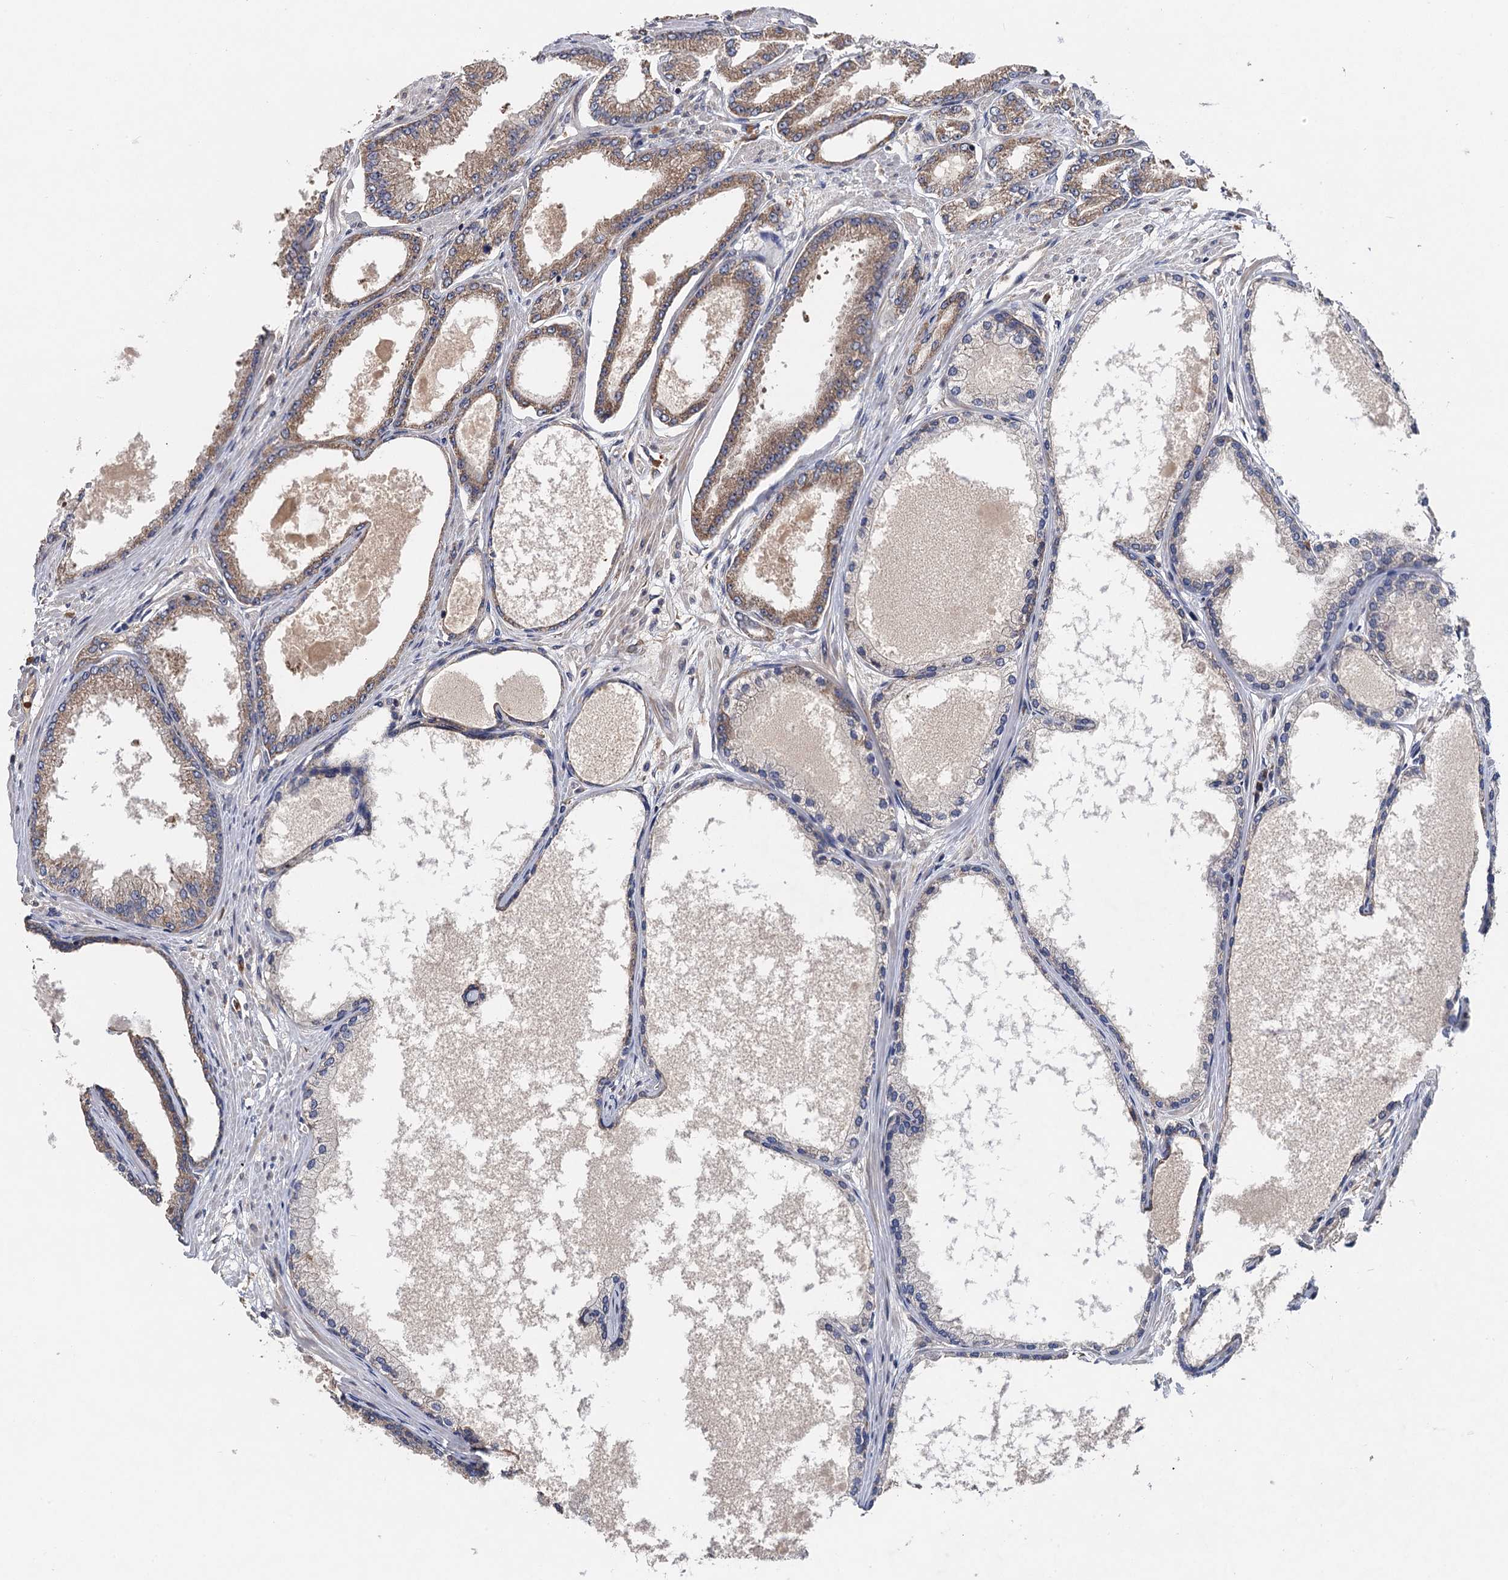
{"staining": {"intensity": "moderate", "quantity": "25%-75%", "location": "cytoplasmic/membranous"}, "tissue": "prostate cancer", "cell_type": "Tumor cells", "image_type": "cancer", "snomed": [{"axis": "morphology", "description": "Adenocarcinoma, Low grade"}, {"axis": "topography", "description": "Prostate"}], "caption": "Moderate cytoplasmic/membranous positivity is present in approximately 25%-75% of tumor cells in prostate cancer.", "gene": "SNX32", "patient": {"sex": "male", "age": 63}}